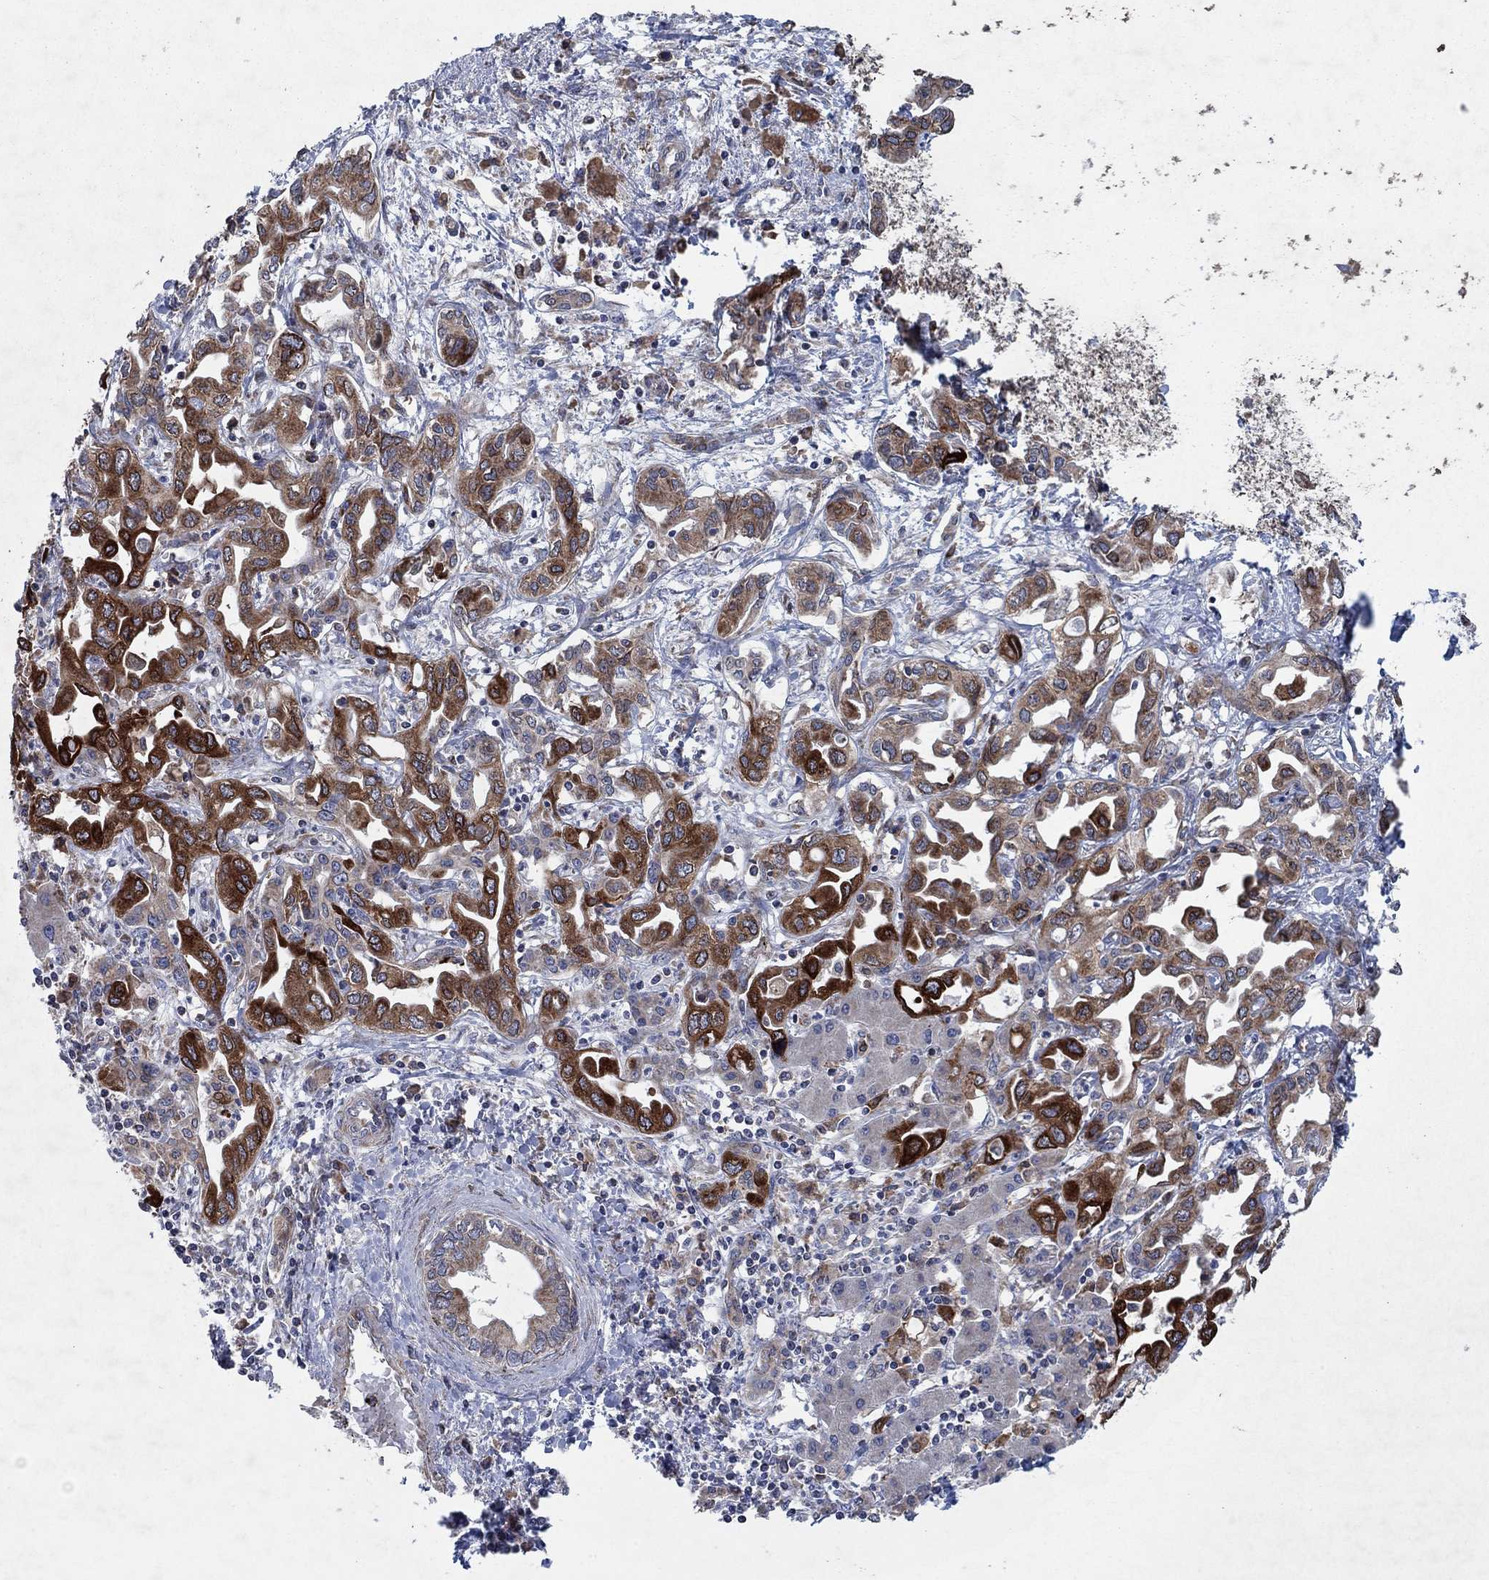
{"staining": {"intensity": "strong", "quantity": "25%-75%", "location": "cytoplasmic/membranous"}, "tissue": "liver cancer", "cell_type": "Tumor cells", "image_type": "cancer", "snomed": [{"axis": "morphology", "description": "Cholangiocarcinoma"}, {"axis": "topography", "description": "Liver"}], "caption": "An image of liver cancer stained for a protein demonstrates strong cytoplasmic/membranous brown staining in tumor cells.", "gene": "NCEH1", "patient": {"sex": "female", "age": 64}}